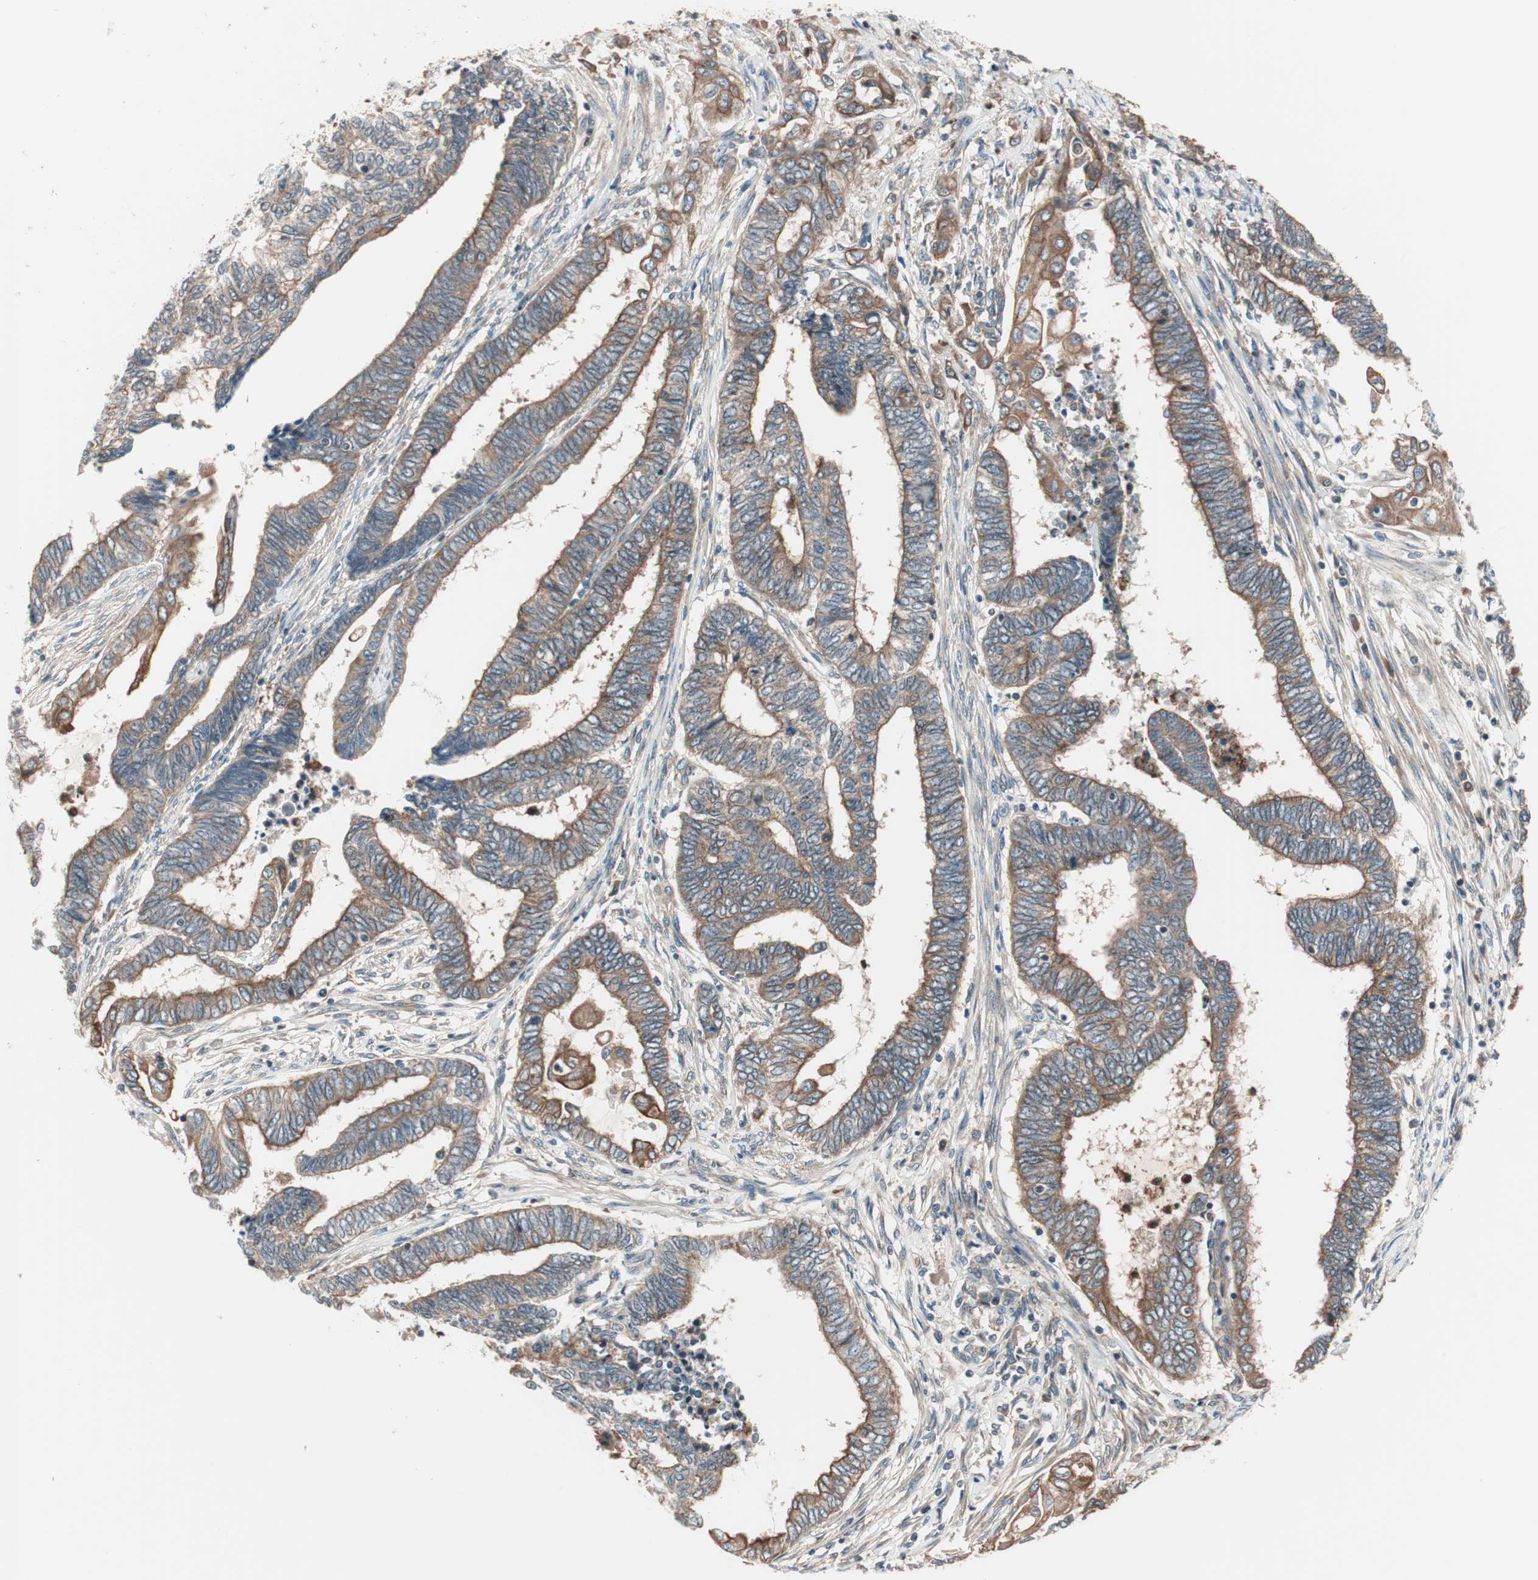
{"staining": {"intensity": "strong", "quantity": ">75%", "location": "cytoplasmic/membranous"}, "tissue": "endometrial cancer", "cell_type": "Tumor cells", "image_type": "cancer", "snomed": [{"axis": "morphology", "description": "Adenocarcinoma, NOS"}, {"axis": "topography", "description": "Uterus"}, {"axis": "topography", "description": "Endometrium"}], "caption": "An immunohistochemistry (IHC) micrograph of tumor tissue is shown. Protein staining in brown shows strong cytoplasmic/membranous positivity in adenocarcinoma (endometrial) within tumor cells.", "gene": "TSG101", "patient": {"sex": "female", "age": 70}}